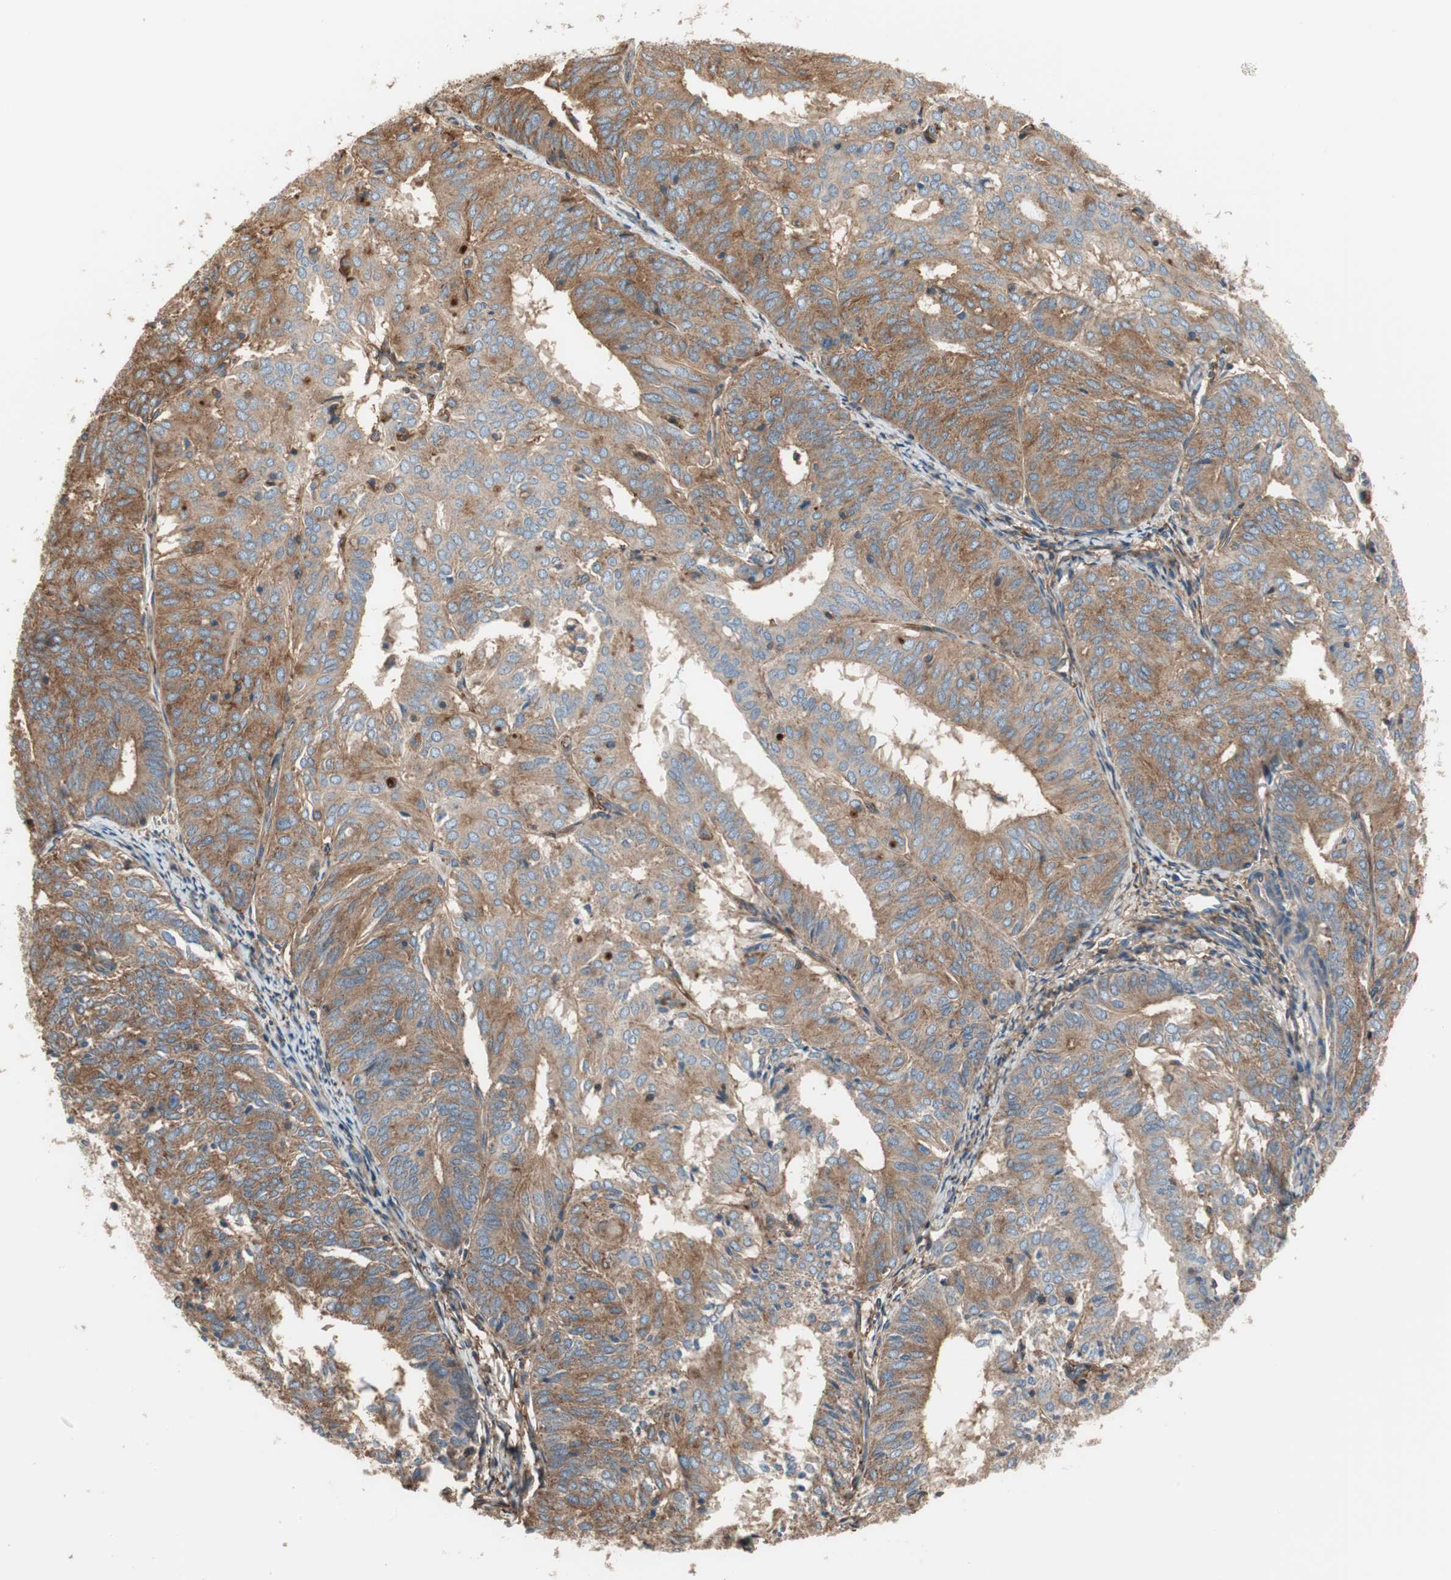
{"staining": {"intensity": "moderate", "quantity": ">75%", "location": "cytoplasmic/membranous"}, "tissue": "endometrial cancer", "cell_type": "Tumor cells", "image_type": "cancer", "snomed": [{"axis": "morphology", "description": "Adenocarcinoma, NOS"}, {"axis": "topography", "description": "Uterus"}], "caption": "Immunohistochemistry (IHC) of human endometrial cancer (adenocarcinoma) demonstrates medium levels of moderate cytoplasmic/membranous positivity in approximately >75% of tumor cells.", "gene": "IL1RL1", "patient": {"sex": "female", "age": 60}}